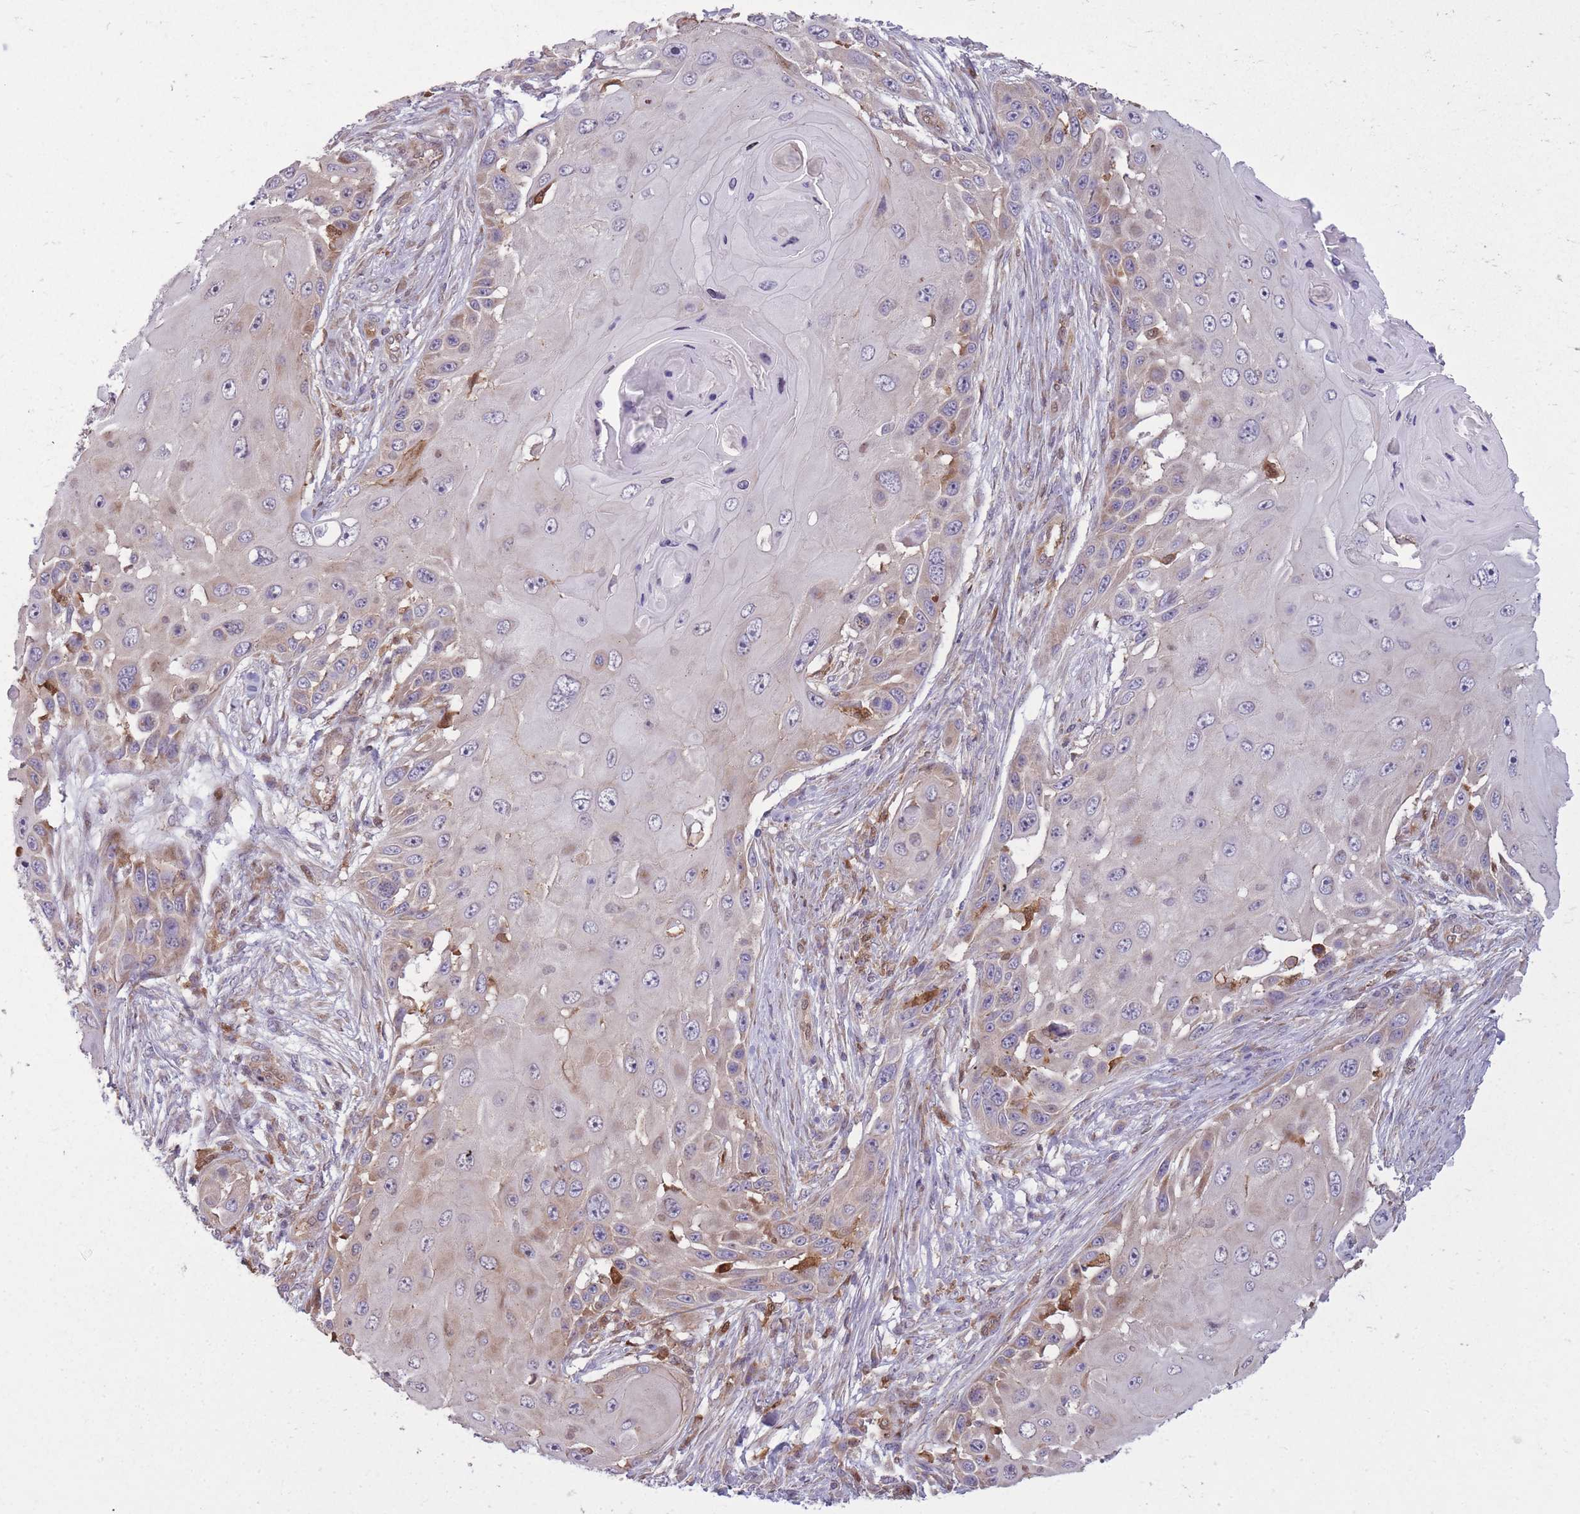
{"staining": {"intensity": "weak", "quantity": "25%-75%", "location": "cytoplasmic/membranous"}, "tissue": "skin cancer", "cell_type": "Tumor cells", "image_type": "cancer", "snomed": [{"axis": "morphology", "description": "Squamous cell carcinoma, NOS"}, {"axis": "topography", "description": "Skin"}], "caption": "Immunohistochemical staining of human skin squamous cell carcinoma shows low levels of weak cytoplasmic/membranous expression in about 25%-75% of tumor cells. The staining was performed using DAB, with brown indicating positive protein expression. Nuclei are stained blue with hematoxylin.", "gene": "LGALS9", "patient": {"sex": "female", "age": 44}}